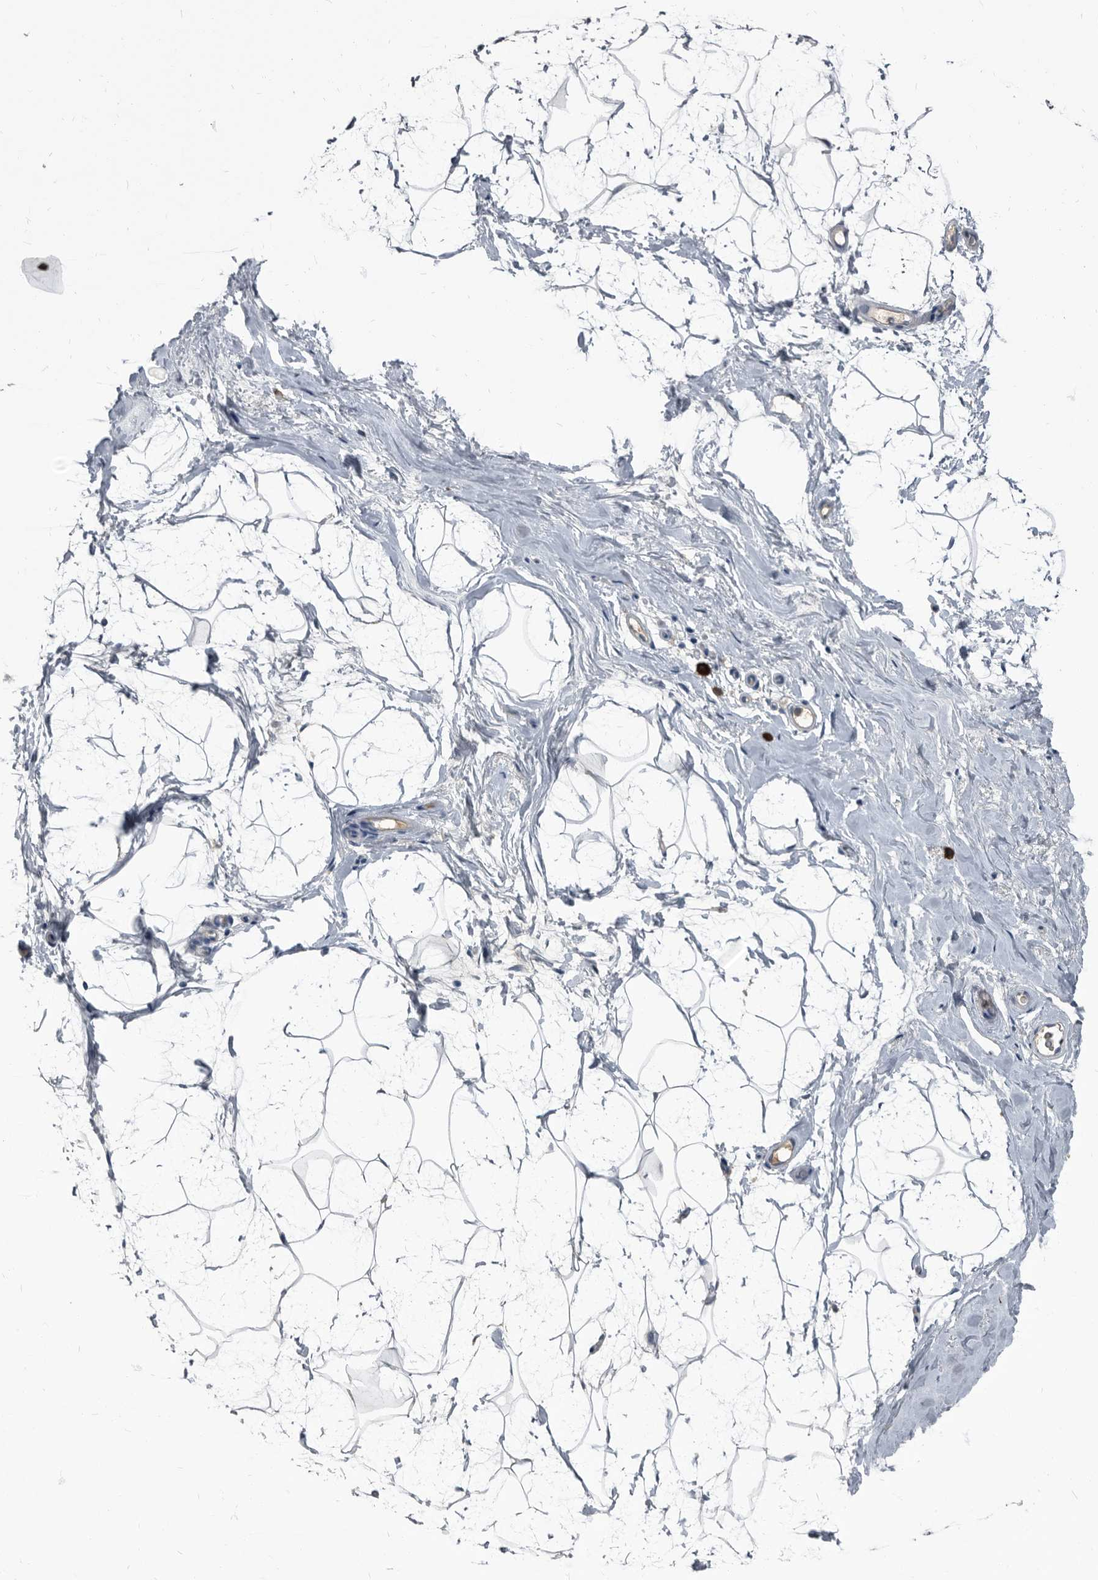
{"staining": {"intensity": "negative", "quantity": "none", "location": "none"}, "tissue": "breast", "cell_type": "Adipocytes", "image_type": "normal", "snomed": [{"axis": "morphology", "description": "Normal tissue, NOS"}, {"axis": "morphology", "description": "Lobular carcinoma"}, {"axis": "topography", "description": "Breast"}], "caption": "Adipocytes are negative for protein expression in unremarkable human breast.", "gene": "CDV3", "patient": {"sex": "female", "age": 62}}